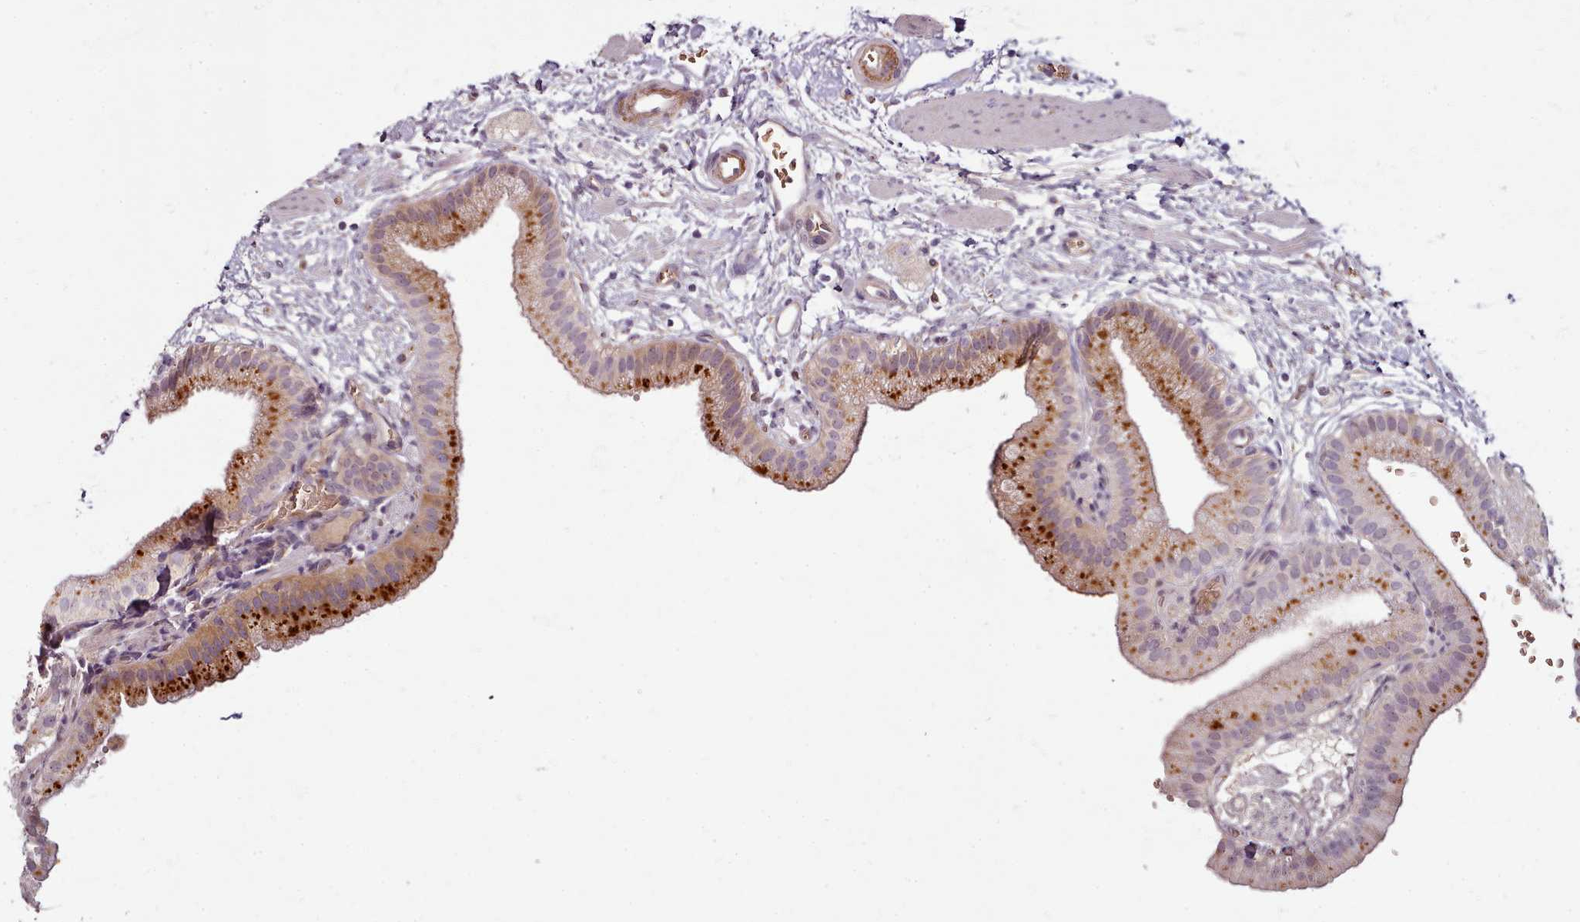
{"staining": {"intensity": "moderate", "quantity": ">75%", "location": "cytoplasmic/membranous"}, "tissue": "gallbladder", "cell_type": "Glandular cells", "image_type": "normal", "snomed": [{"axis": "morphology", "description": "Normal tissue, NOS"}, {"axis": "topography", "description": "Gallbladder"}], "caption": "Protein expression analysis of benign gallbladder shows moderate cytoplasmic/membranous positivity in approximately >75% of glandular cells. (IHC, brightfield microscopy, high magnification).", "gene": "C1QTNF5", "patient": {"sex": "male", "age": 55}}